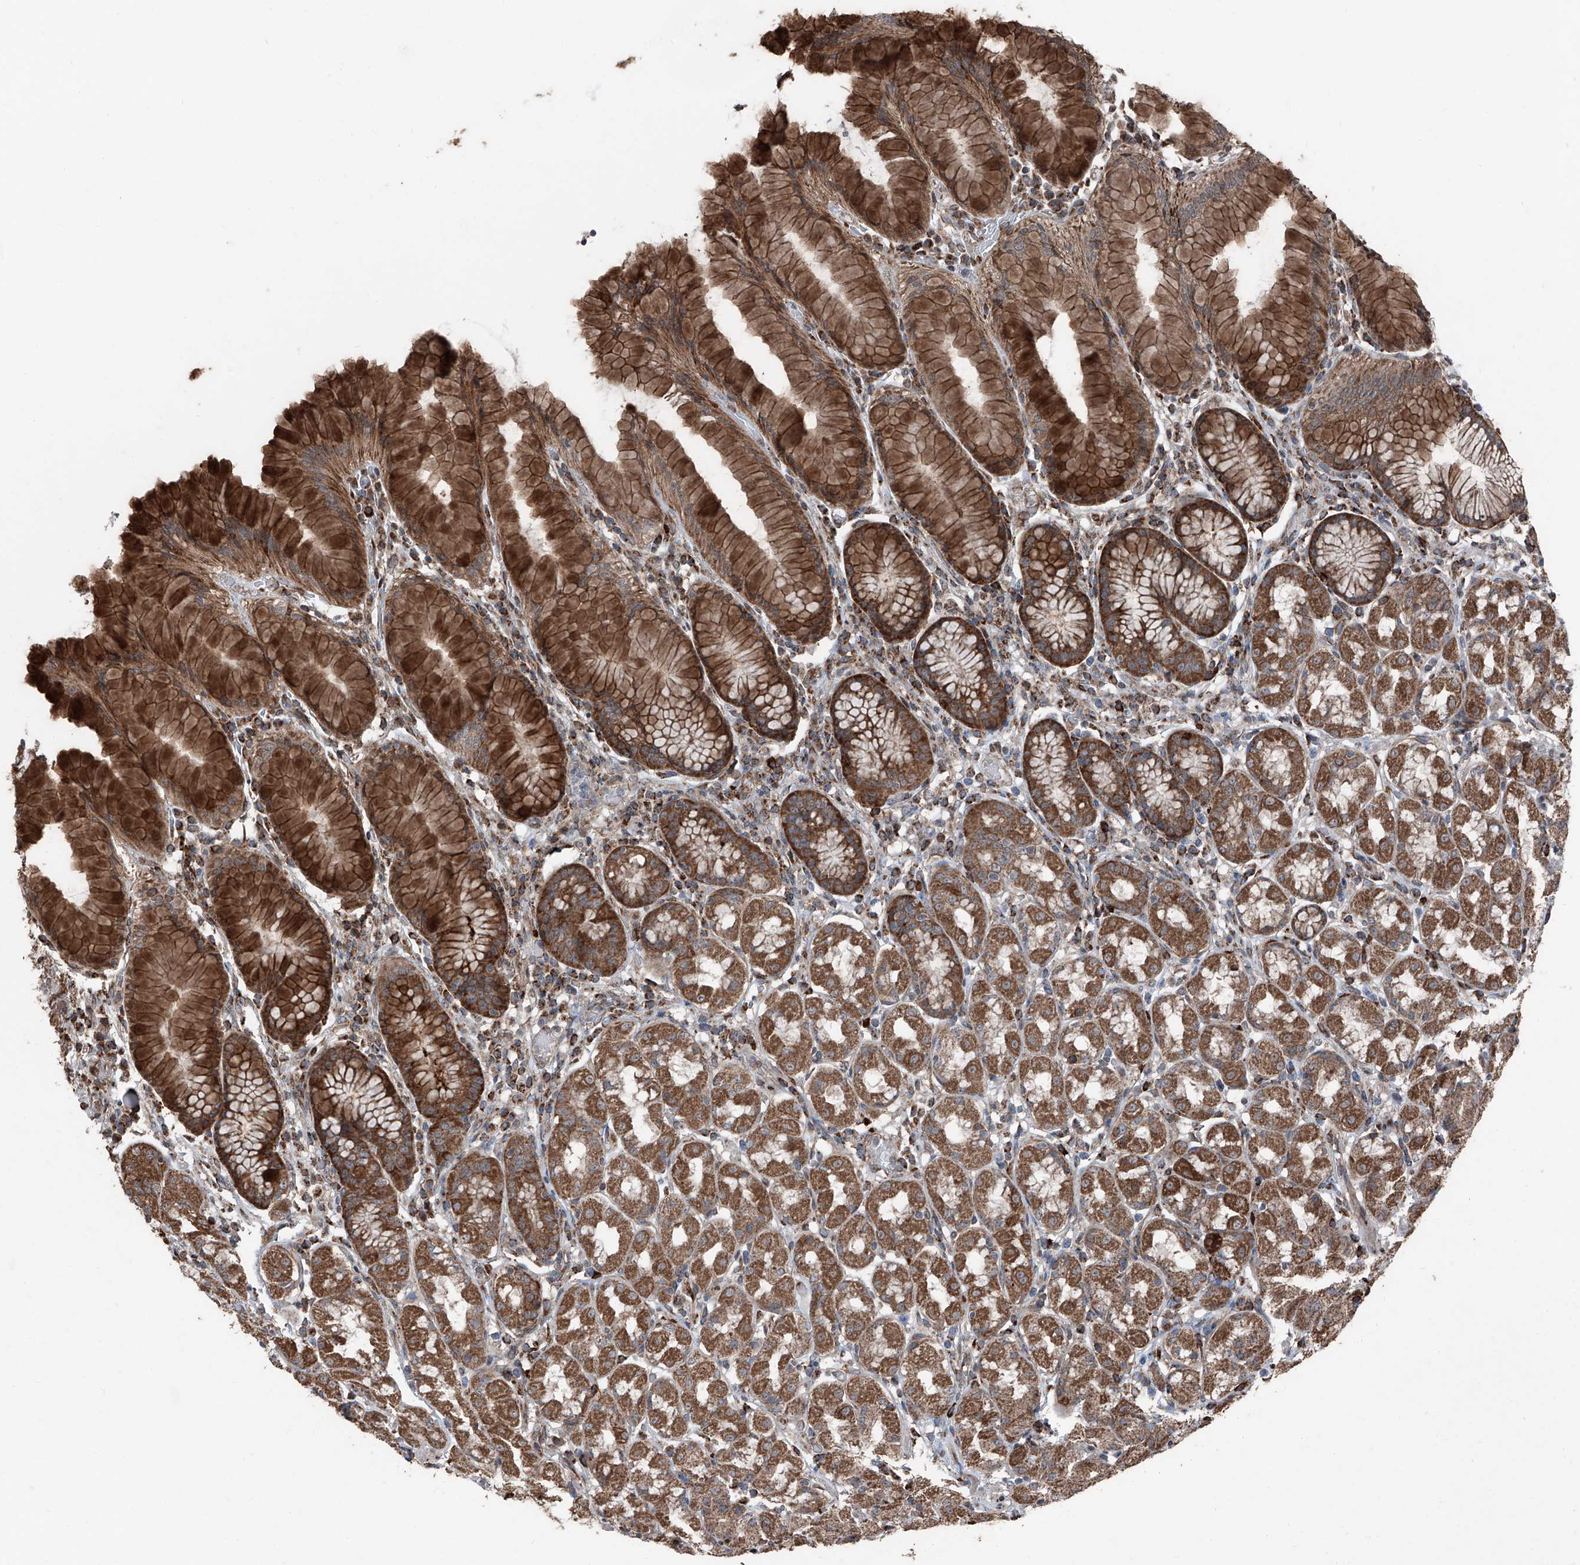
{"staining": {"intensity": "strong", "quantity": ">75%", "location": "cytoplasmic/membranous"}, "tissue": "stomach", "cell_type": "Glandular cells", "image_type": "normal", "snomed": [{"axis": "morphology", "description": "Normal tissue, NOS"}, {"axis": "topography", "description": "Stomach, lower"}], "caption": "IHC (DAB (3,3'-diaminobenzidine)) staining of normal stomach exhibits strong cytoplasmic/membranous protein positivity in approximately >75% of glandular cells.", "gene": "LIMK1", "patient": {"sex": "female", "age": 56}}